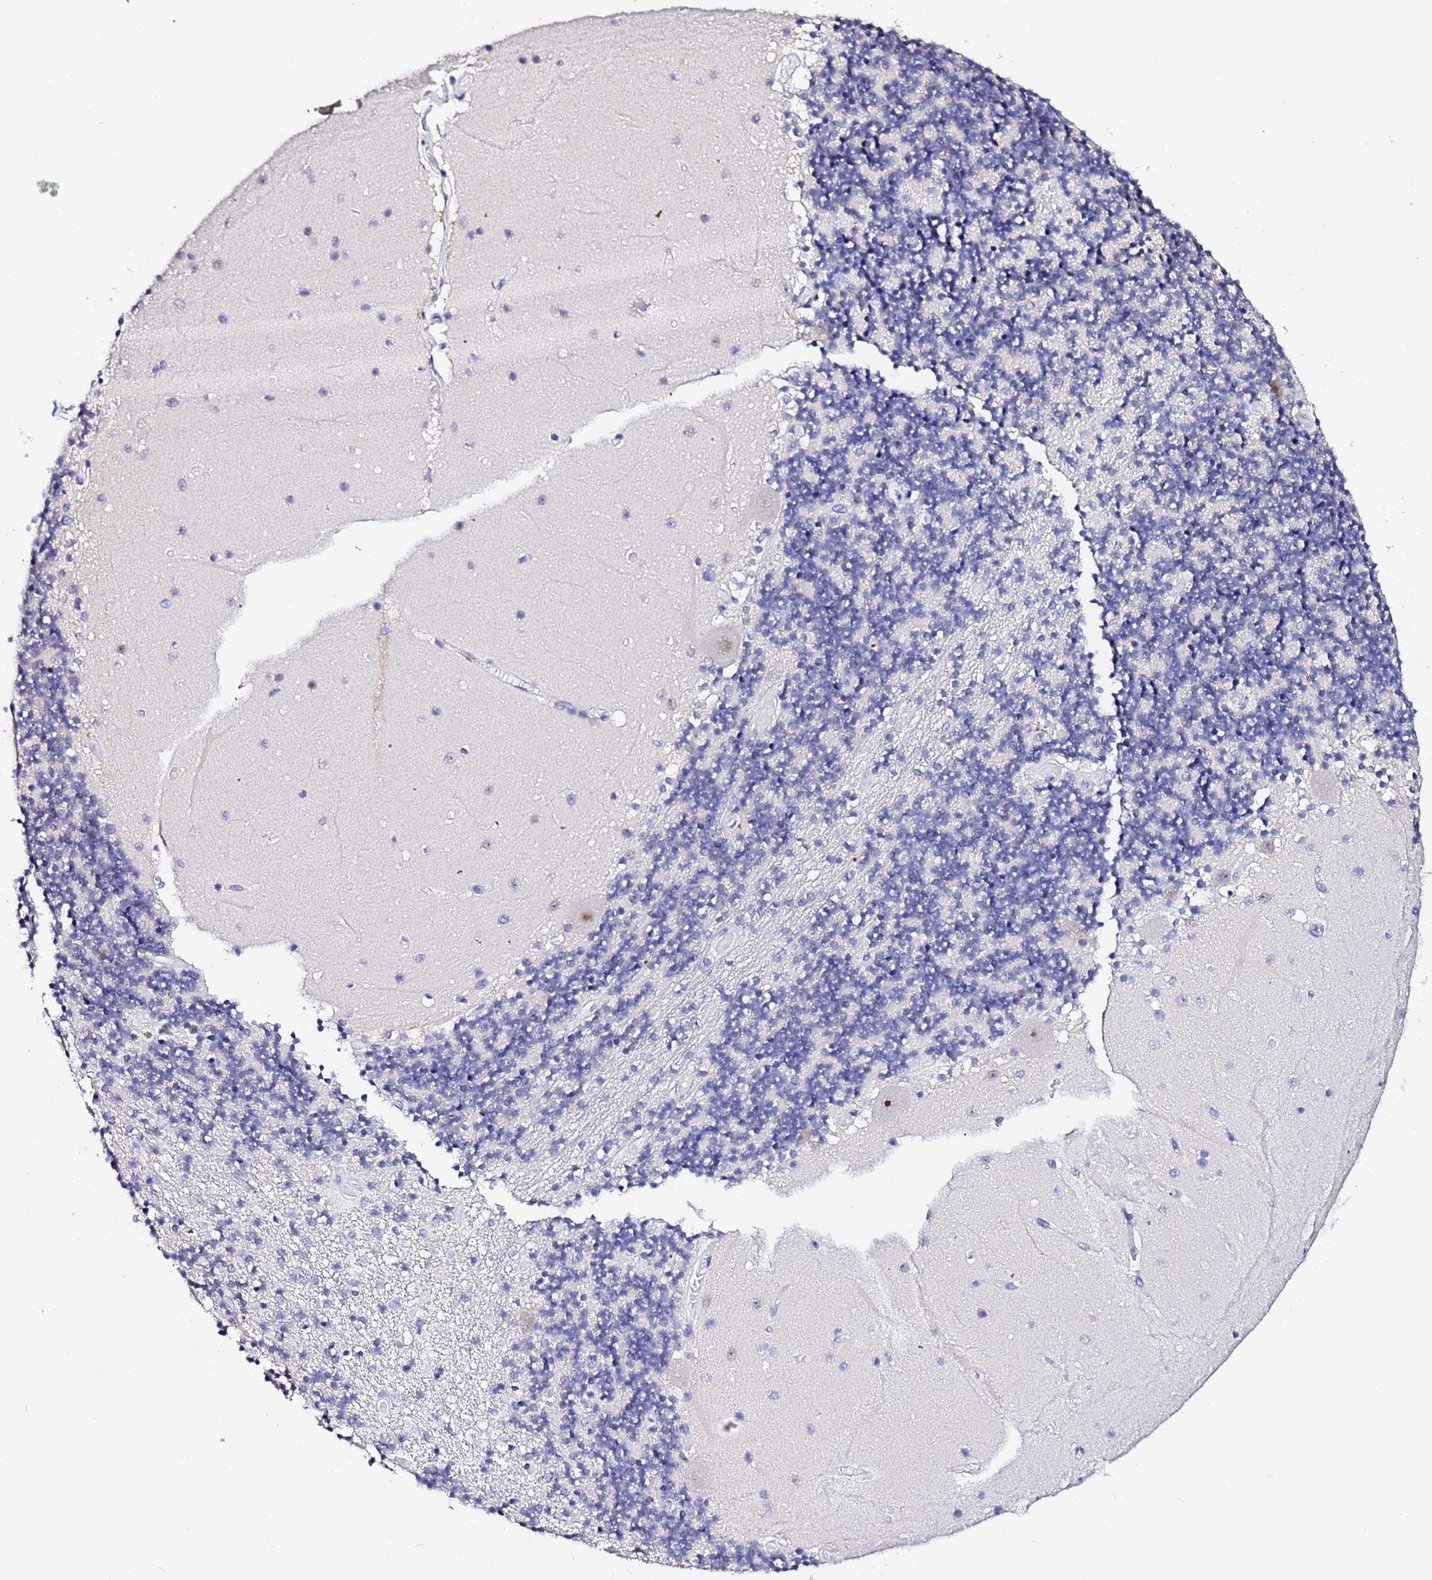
{"staining": {"intensity": "weak", "quantity": "<25%", "location": "nuclear"}, "tissue": "cerebellum", "cell_type": "Cells in granular layer", "image_type": "normal", "snomed": [{"axis": "morphology", "description": "Normal tissue, NOS"}, {"axis": "topography", "description": "Cerebellum"}], "caption": "This histopathology image is of normal cerebellum stained with immunohistochemistry to label a protein in brown with the nuclei are counter-stained blue. There is no staining in cells in granular layer. (DAB IHC visualized using brightfield microscopy, high magnification).", "gene": "ACTL6B", "patient": {"sex": "female", "age": 28}}